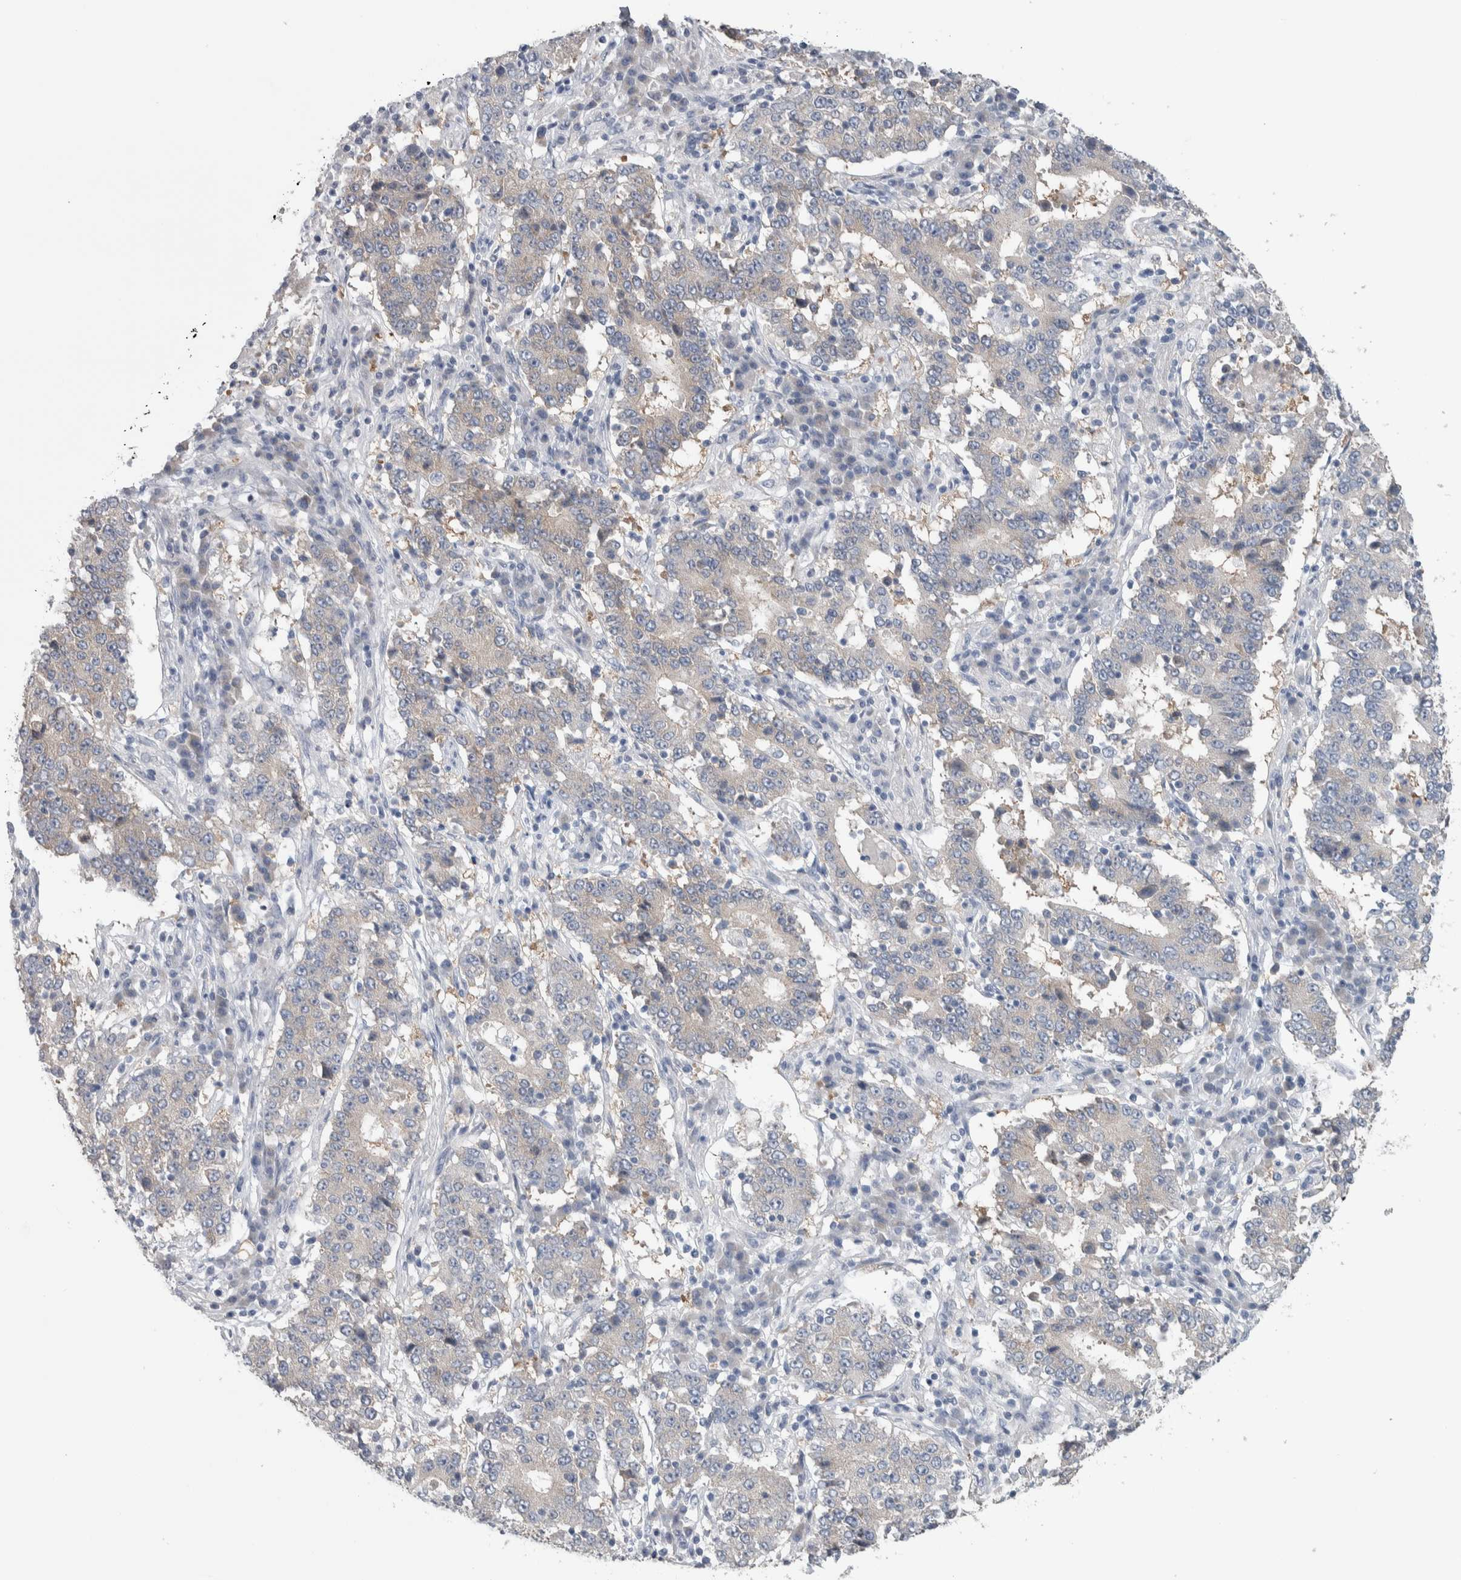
{"staining": {"intensity": "negative", "quantity": "none", "location": "none"}, "tissue": "stomach cancer", "cell_type": "Tumor cells", "image_type": "cancer", "snomed": [{"axis": "morphology", "description": "Adenocarcinoma, NOS"}, {"axis": "topography", "description": "Stomach"}], "caption": "A histopathology image of stomach cancer stained for a protein exhibits no brown staining in tumor cells.", "gene": "GPHN", "patient": {"sex": "male", "age": 59}}